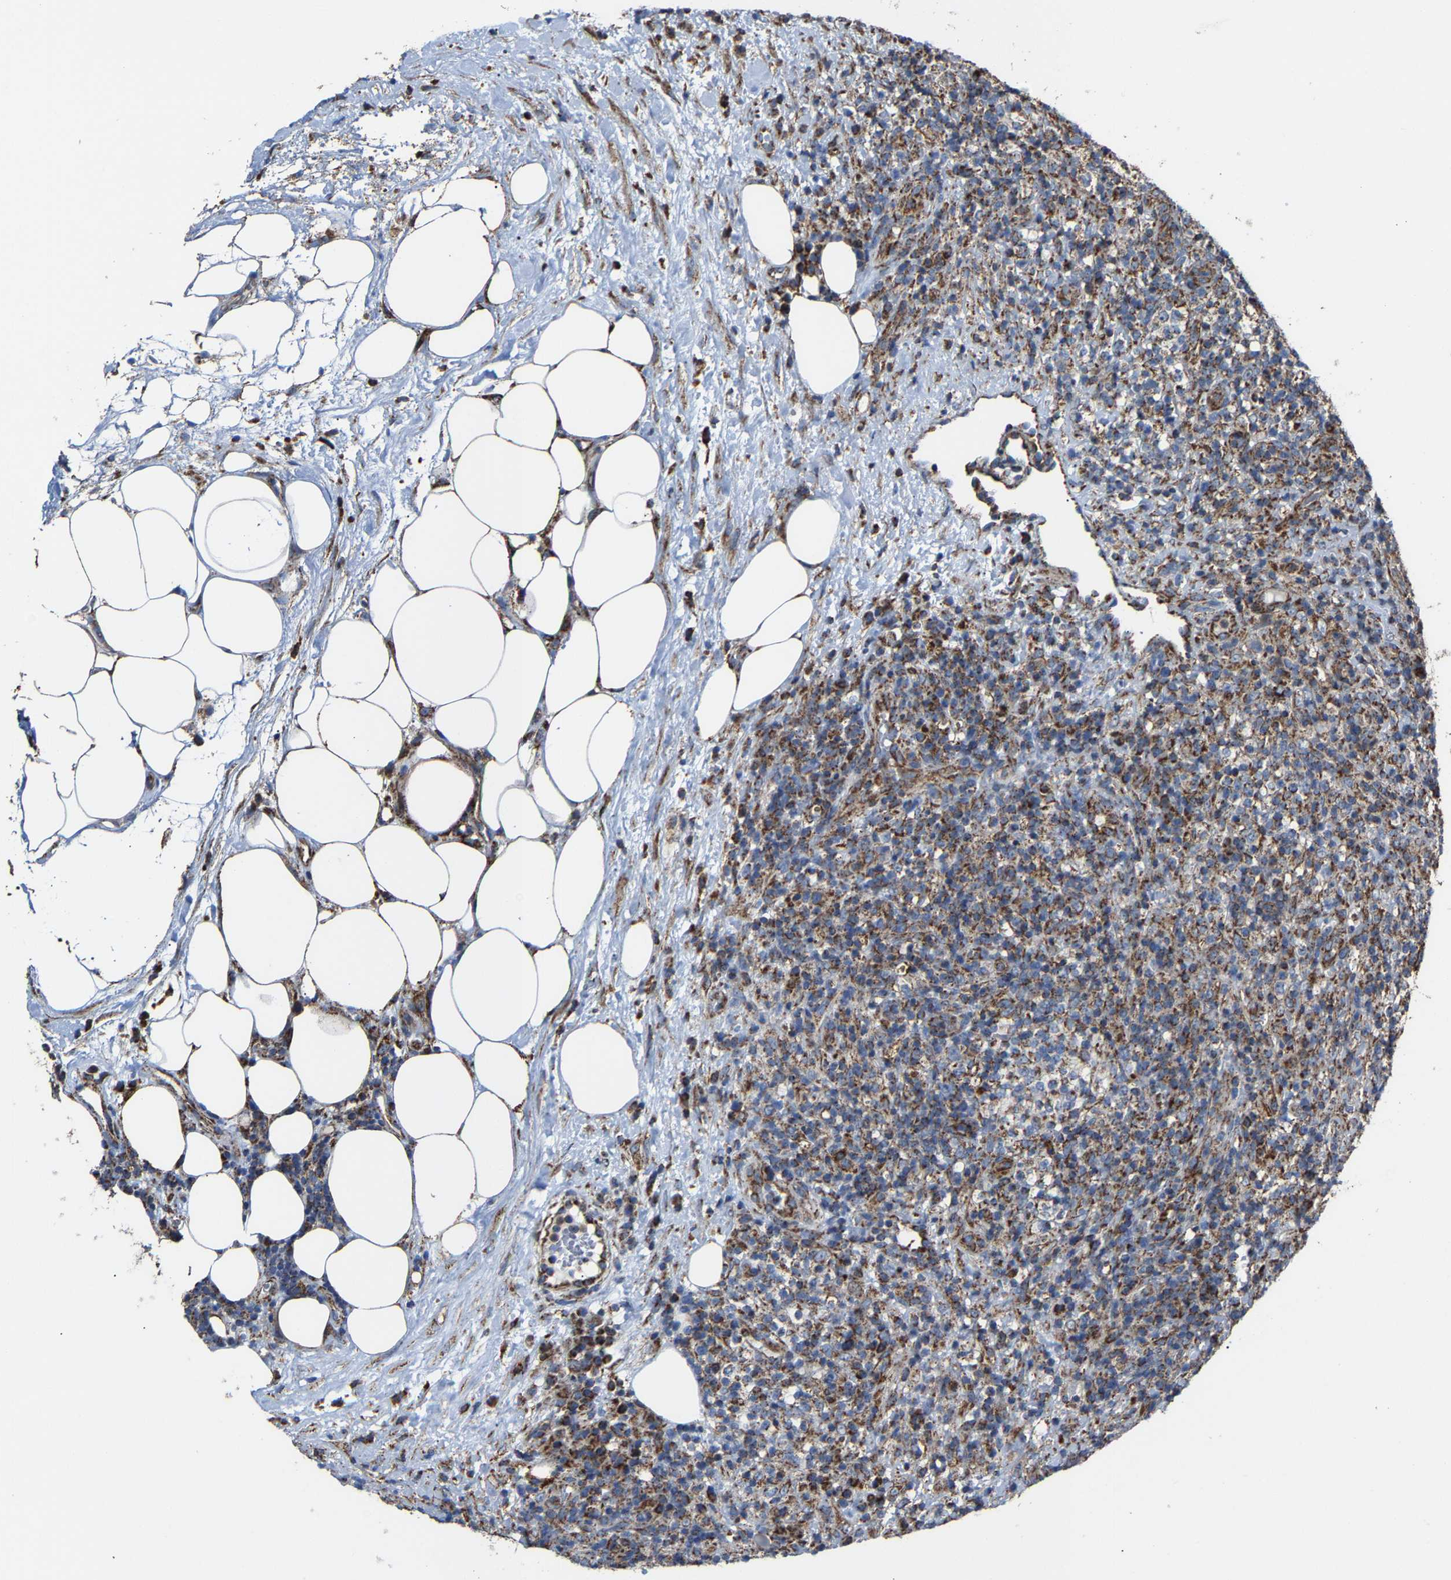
{"staining": {"intensity": "moderate", "quantity": "25%-75%", "location": "cytoplasmic/membranous"}, "tissue": "lymphoma", "cell_type": "Tumor cells", "image_type": "cancer", "snomed": [{"axis": "morphology", "description": "Malignant lymphoma, non-Hodgkin's type, High grade"}, {"axis": "topography", "description": "Lymph node"}], "caption": "This is a histology image of IHC staining of lymphoma, which shows moderate positivity in the cytoplasmic/membranous of tumor cells.", "gene": "NDUFV3", "patient": {"sex": "female", "age": 76}}